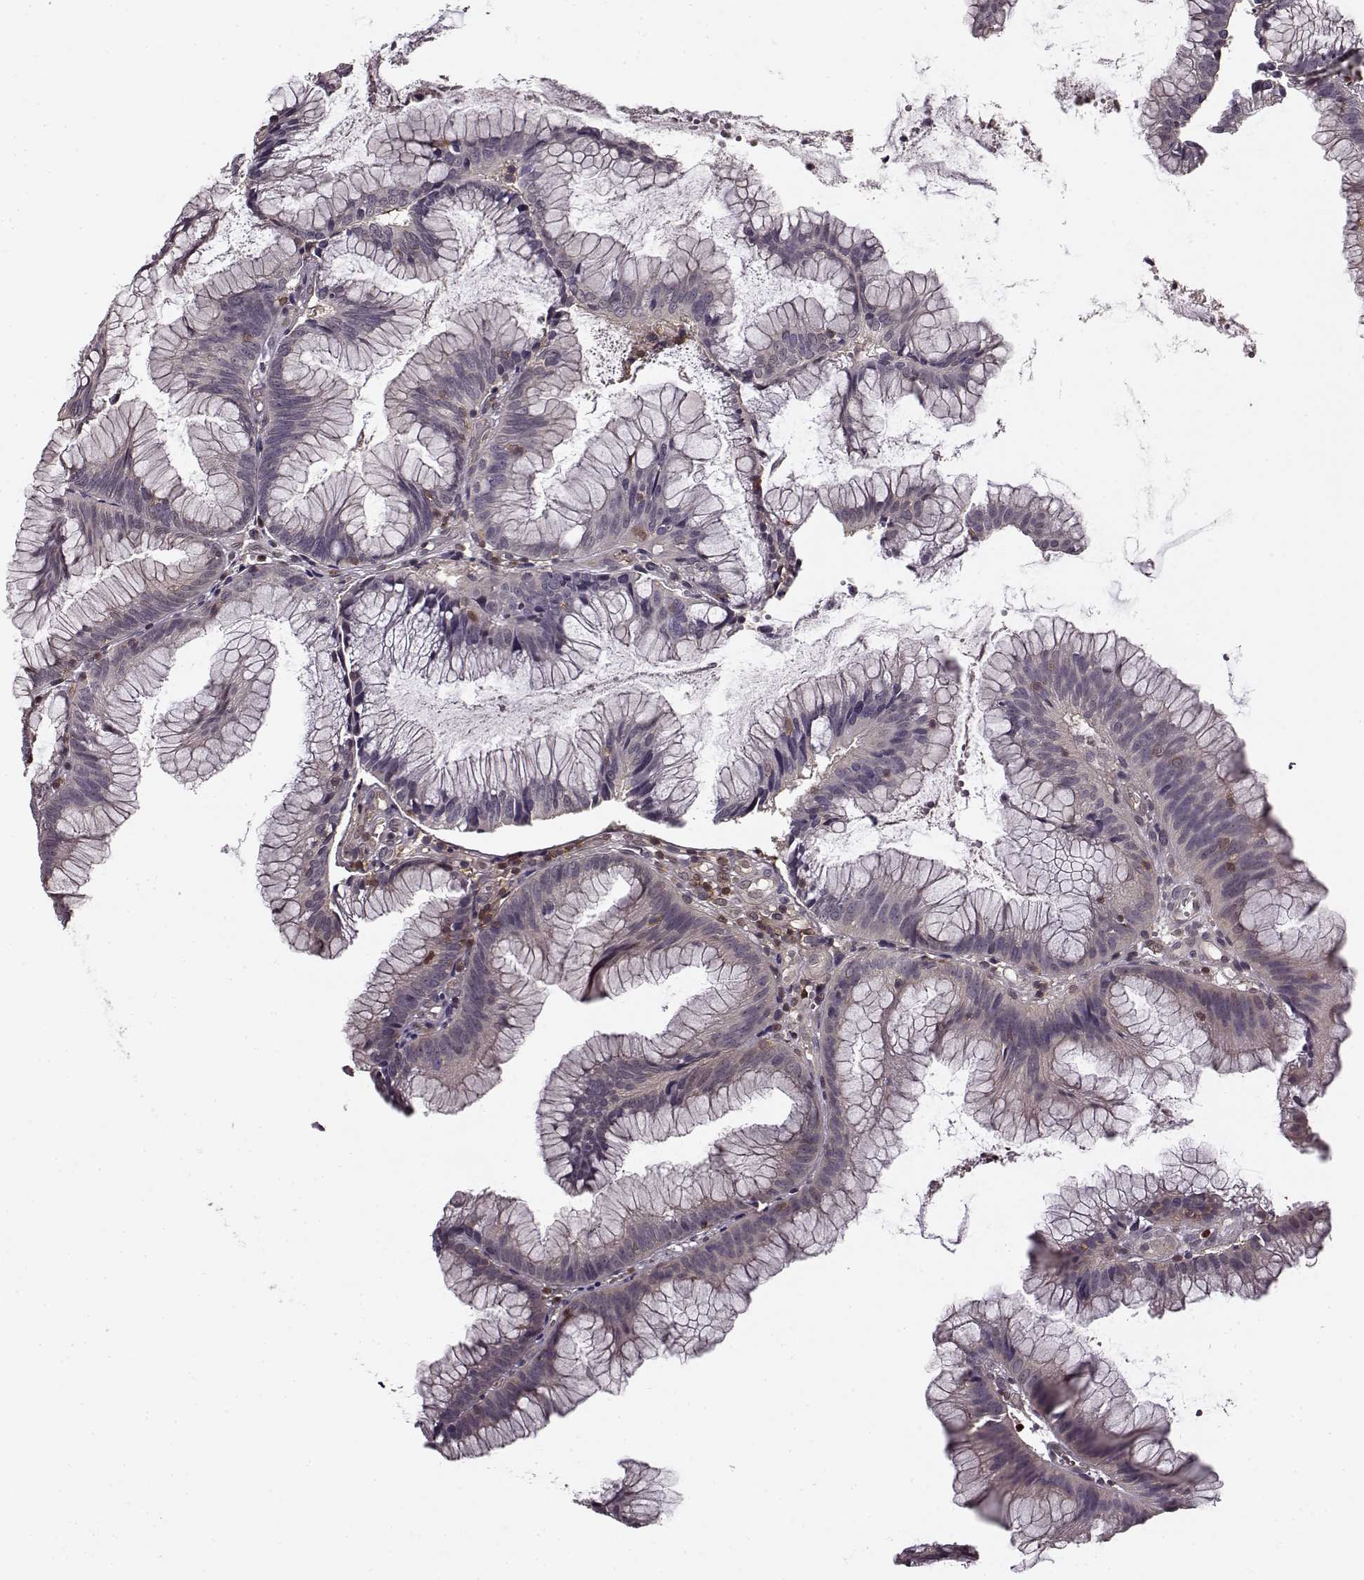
{"staining": {"intensity": "negative", "quantity": "none", "location": "none"}, "tissue": "colorectal cancer", "cell_type": "Tumor cells", "image_type": "cancer", "snomed": [{"axis": "morphology", "description": "Adenocarcinoma, NOS"}, {"axis": "topography", "description": "Colon"}], "caption": "Photomicrograph shows no protein positivity in tumor cells of adenocarcinoma (colorectal) tissue.", "gene": "MFSD1", "patient": {"sex": "female", "age": 78}}